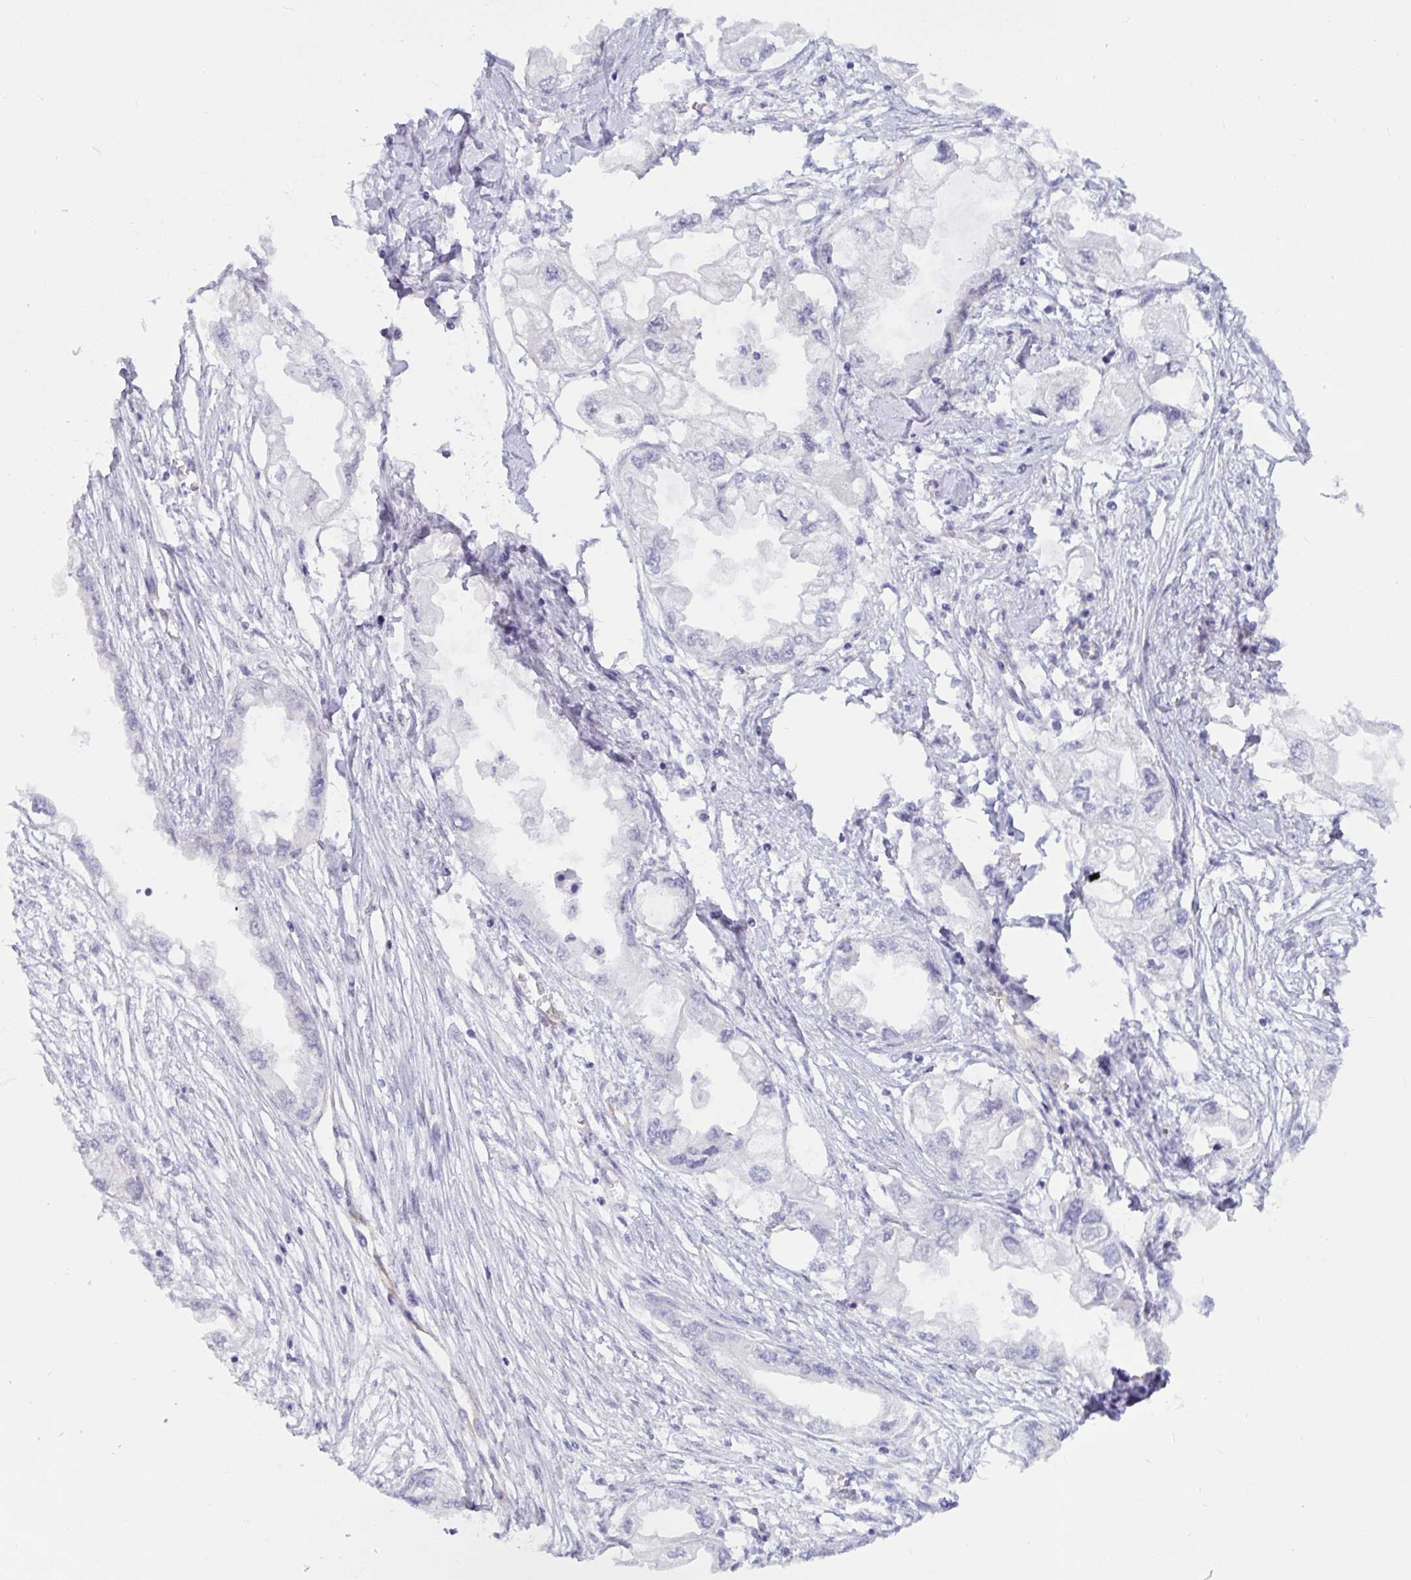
{"staining": {"intensity": "negative", "quantity": "none", "location": "none"}, "tissue": "endometrial cancer", "cell_type": "Tumor cells", "image_type": "cancer", "snomed": [{"axis": "morphology", "description": "Adenocarcinoma, NOS"}, {"axis": "morphology", "description": "Adenocarcinoma, metastatic, NOS"}, {"axis": "topography", "description": "Adipose tissue"}, {"axis": "topography", "description": "Endometrium"}], "caption": "An image of human endometrial cancer is negative for staining in tumor cells.", "gene": "EML1", "patient": {"sex": "female", "age": 67}}